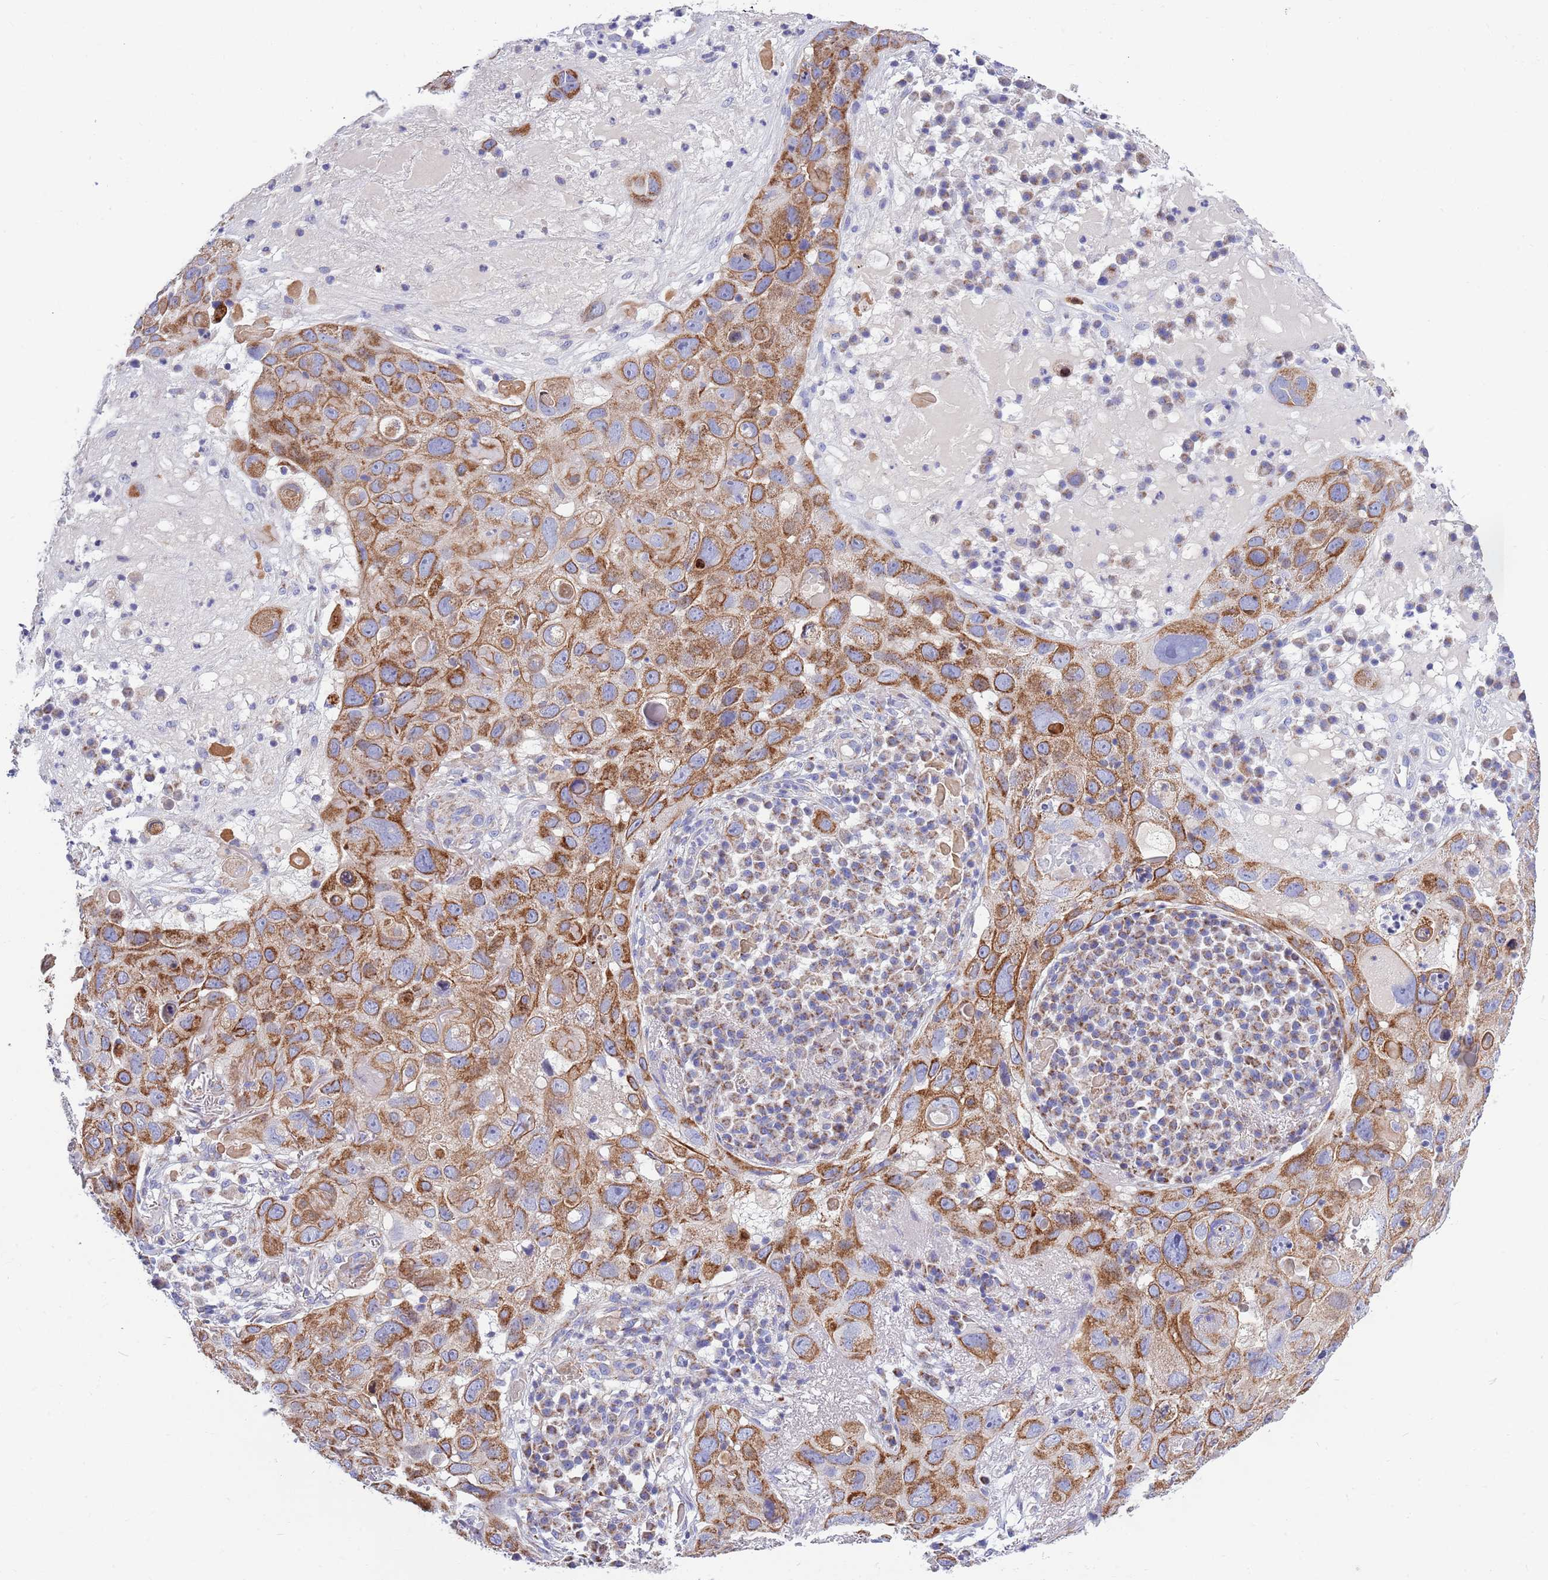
{"staining": {"intensity": "strong", "quantity": ">75%", "location": "cytoplasmic/membranous"}, "tissue": "skin cancer", "cell_type": "Tumor cells", "image_type": "cancer", "snomed": [{"axis": "morphology", "description": "Squamous cell carcinoma in situ, NOS"}, {"axis": "morphology", "description": "Squamous cell carcinoma, NOS"}, {"axis": "topography", "description": "Skin"}], "caption": "Immunohistochemical staining of squamous cell carcinoma (skin) displays strong cytoplasmic/membranous protein positivity in approximately >75% of tumor cells.", "gene": "EMC8", "patient": {"sex": "male", "age": 93}}